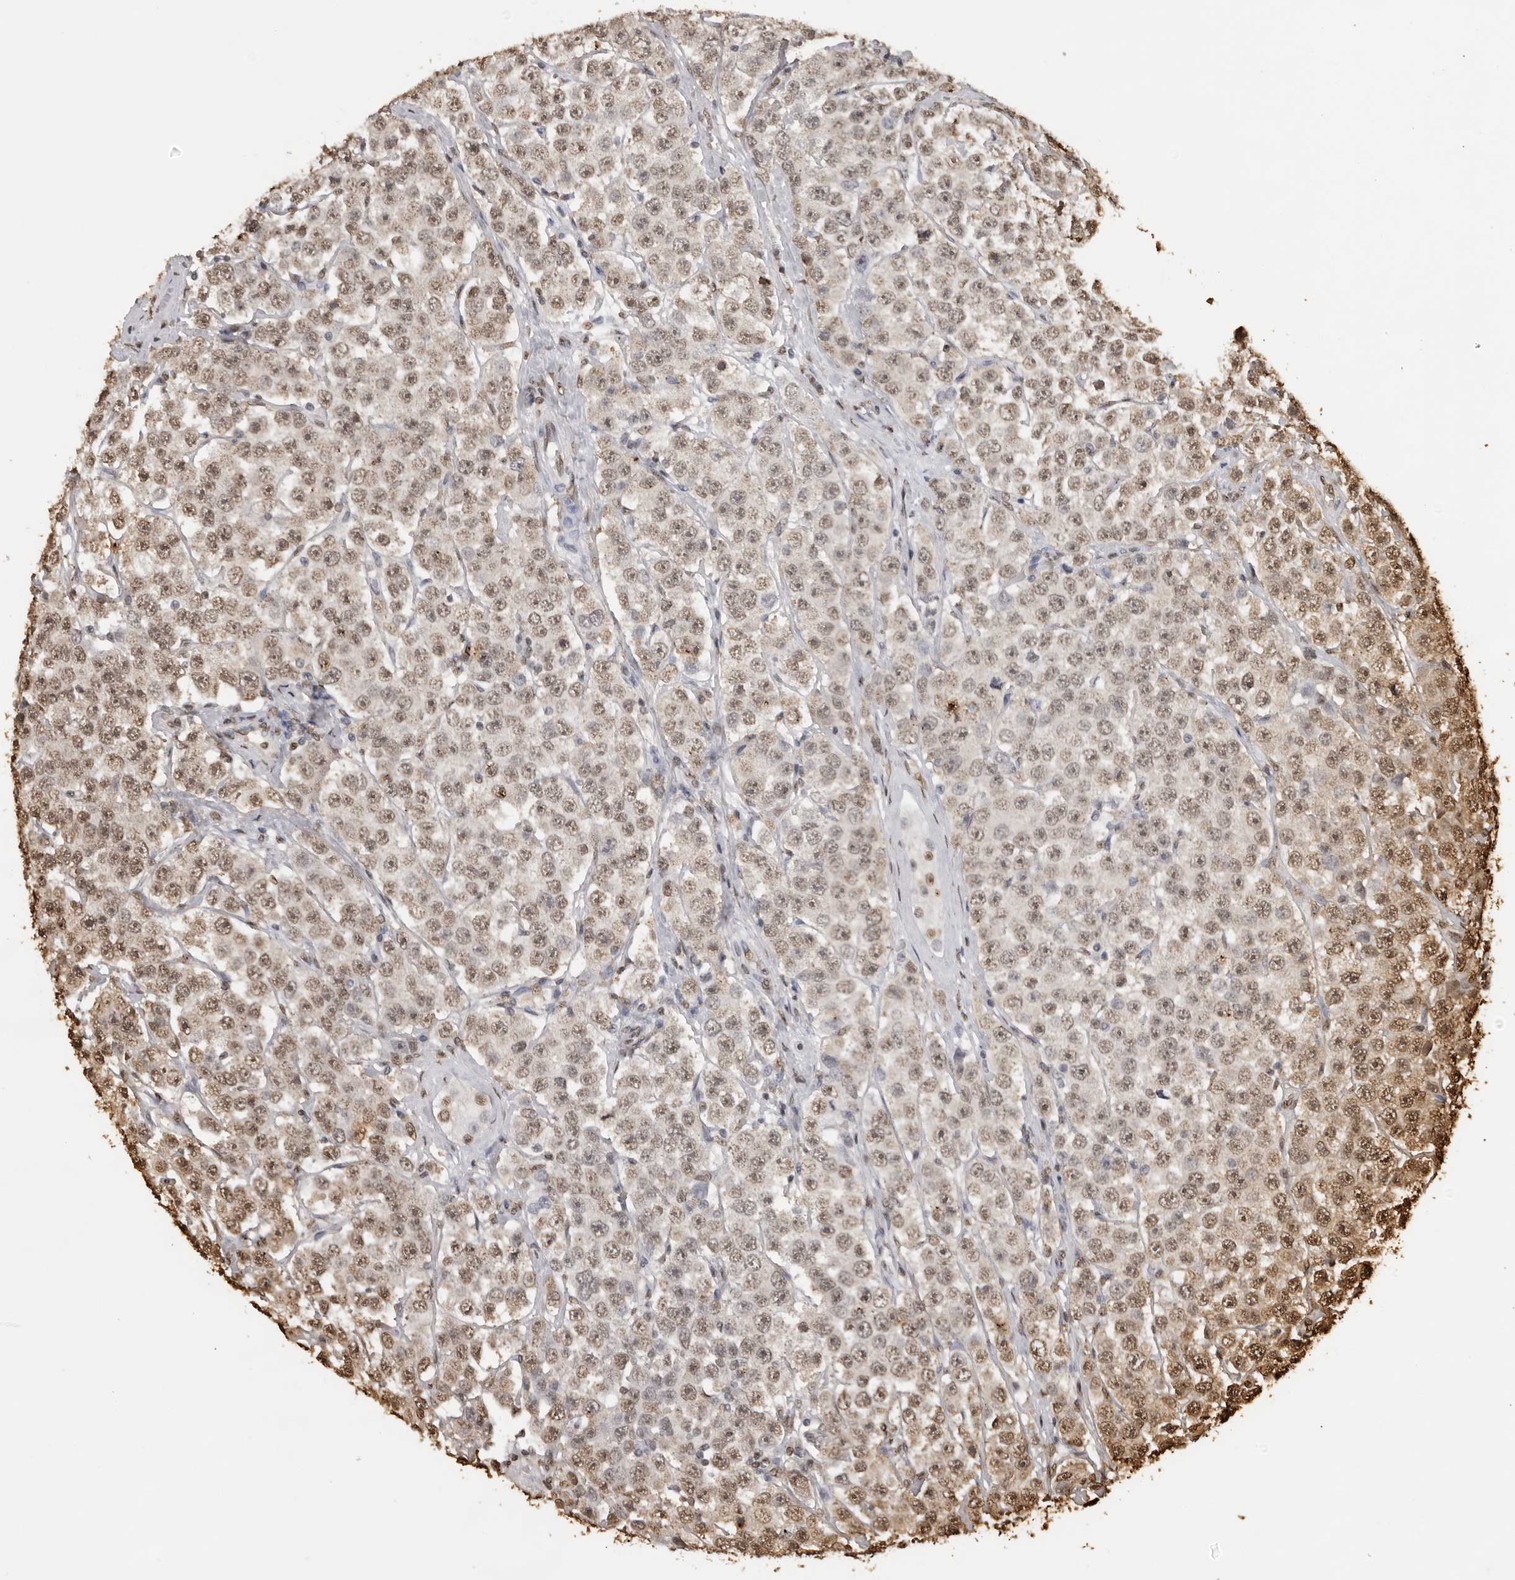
{"staining": {"intensity": "moderate", "quantity": ">75%", "location": "nuclear"}, "tissue": "testis cancer", "cell_type": "Tumor cells", "image_type": "cancer", "snomed": [{"axis": "morphology", "description": "Seminoma, NOS"}, {"axis": "topography", "description": "Testis"}], "caption": "Tumor cells demonstrate medium levels of moderate nuclear staining in about >75% of cells in human testis cancer (seminoma).", "gene": "ZFP91", "patient": {"sex": "male", "age": 28}}